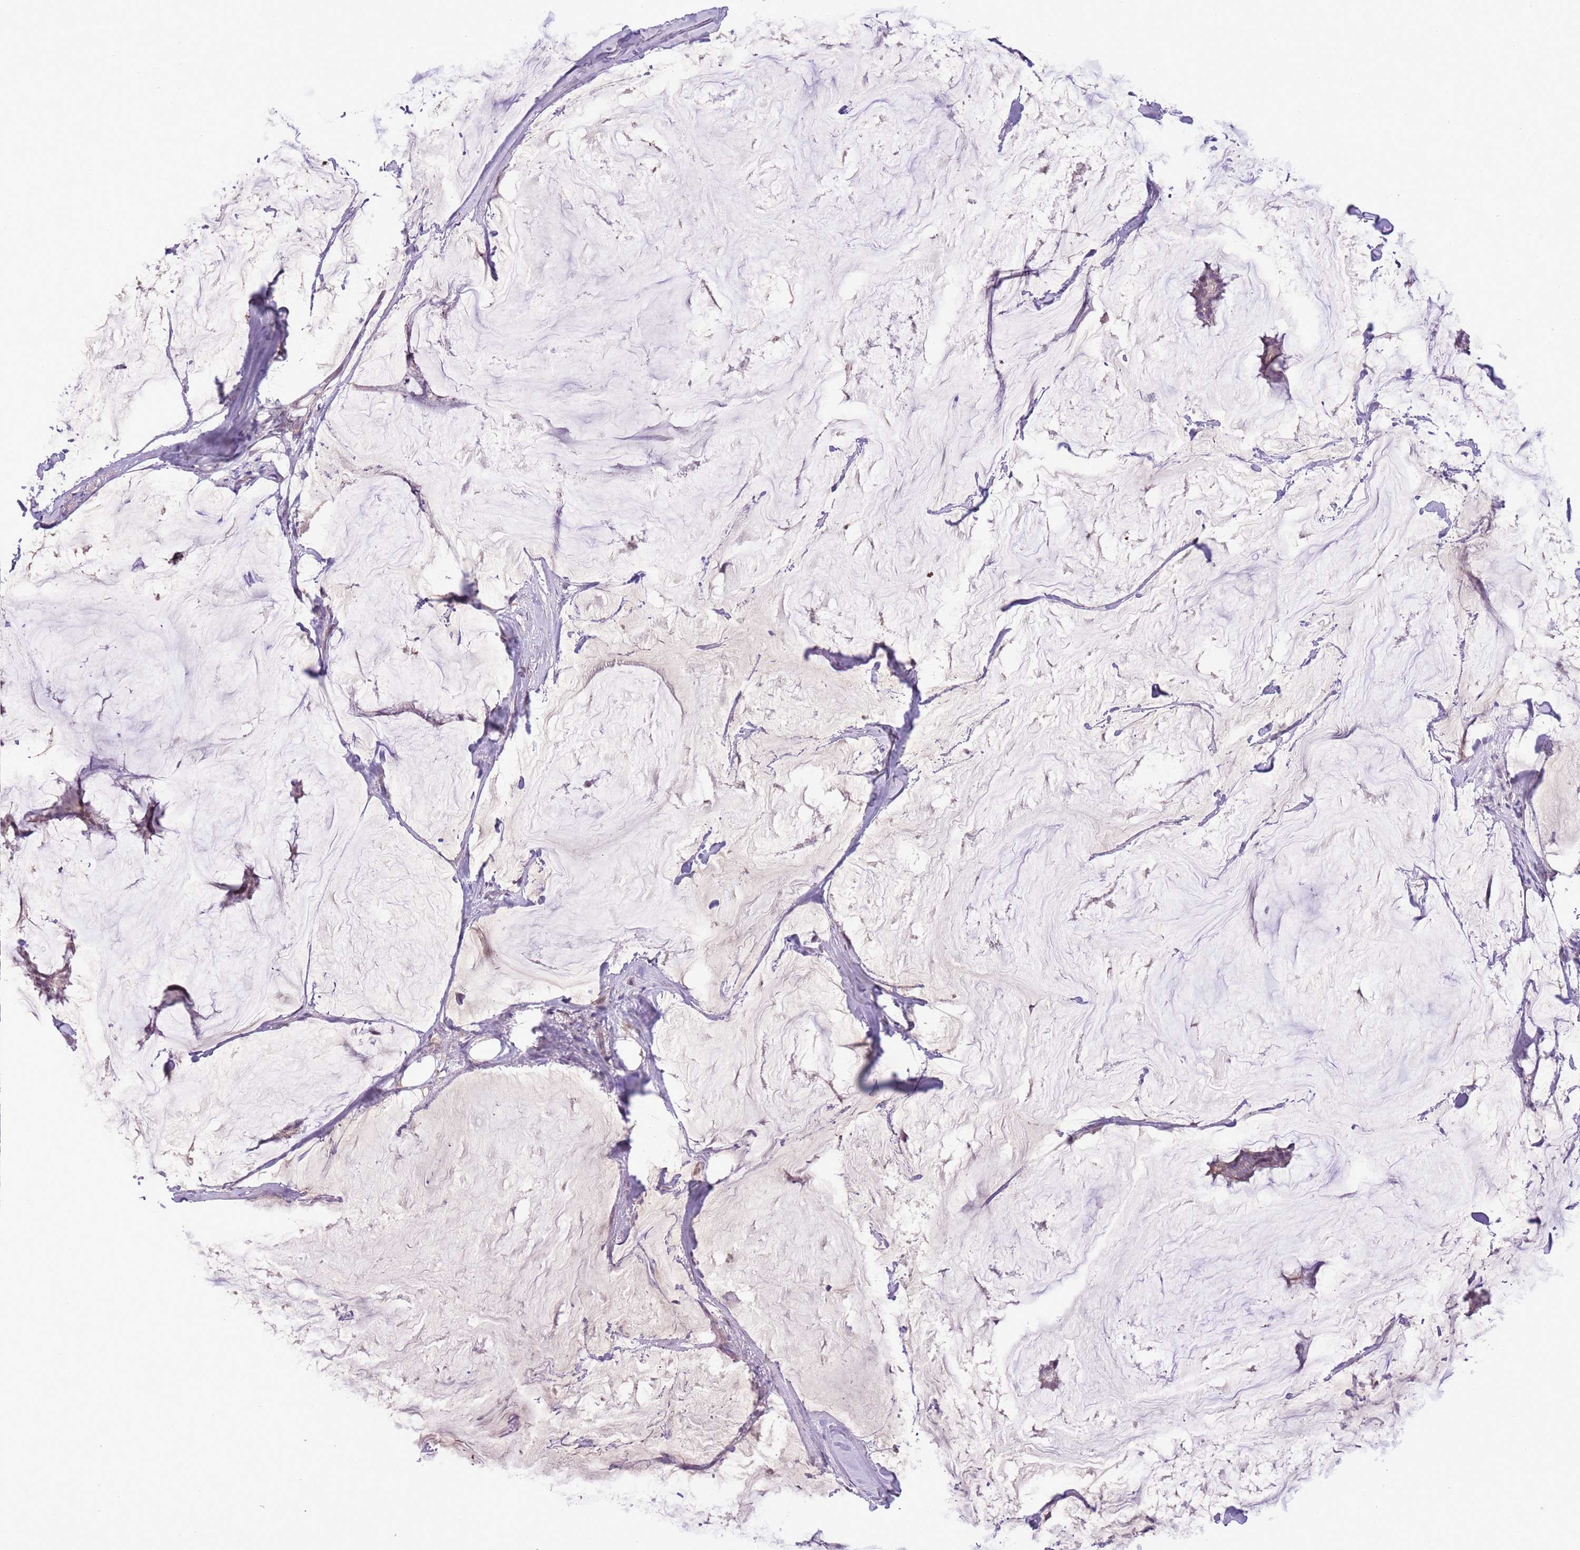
{"staining": {"intensity": "negative", "quantity": "none", "location": "none"}, "tissue": "breast cancer", "cell_type": "Tumor cells", "image_type": "cancer", "snomed": [{"axis": "morphology", "description": "Duct carcinoma"}, {"axis": "topography", "description": "Breast"}], "caption": "A photomicrograph of infiltrating ductal carcinoma (breast) stained for a protein shows no brown staining in tumor cells.", "gene": "CCND2", "patient": {"sex": "female", "age": 93}}